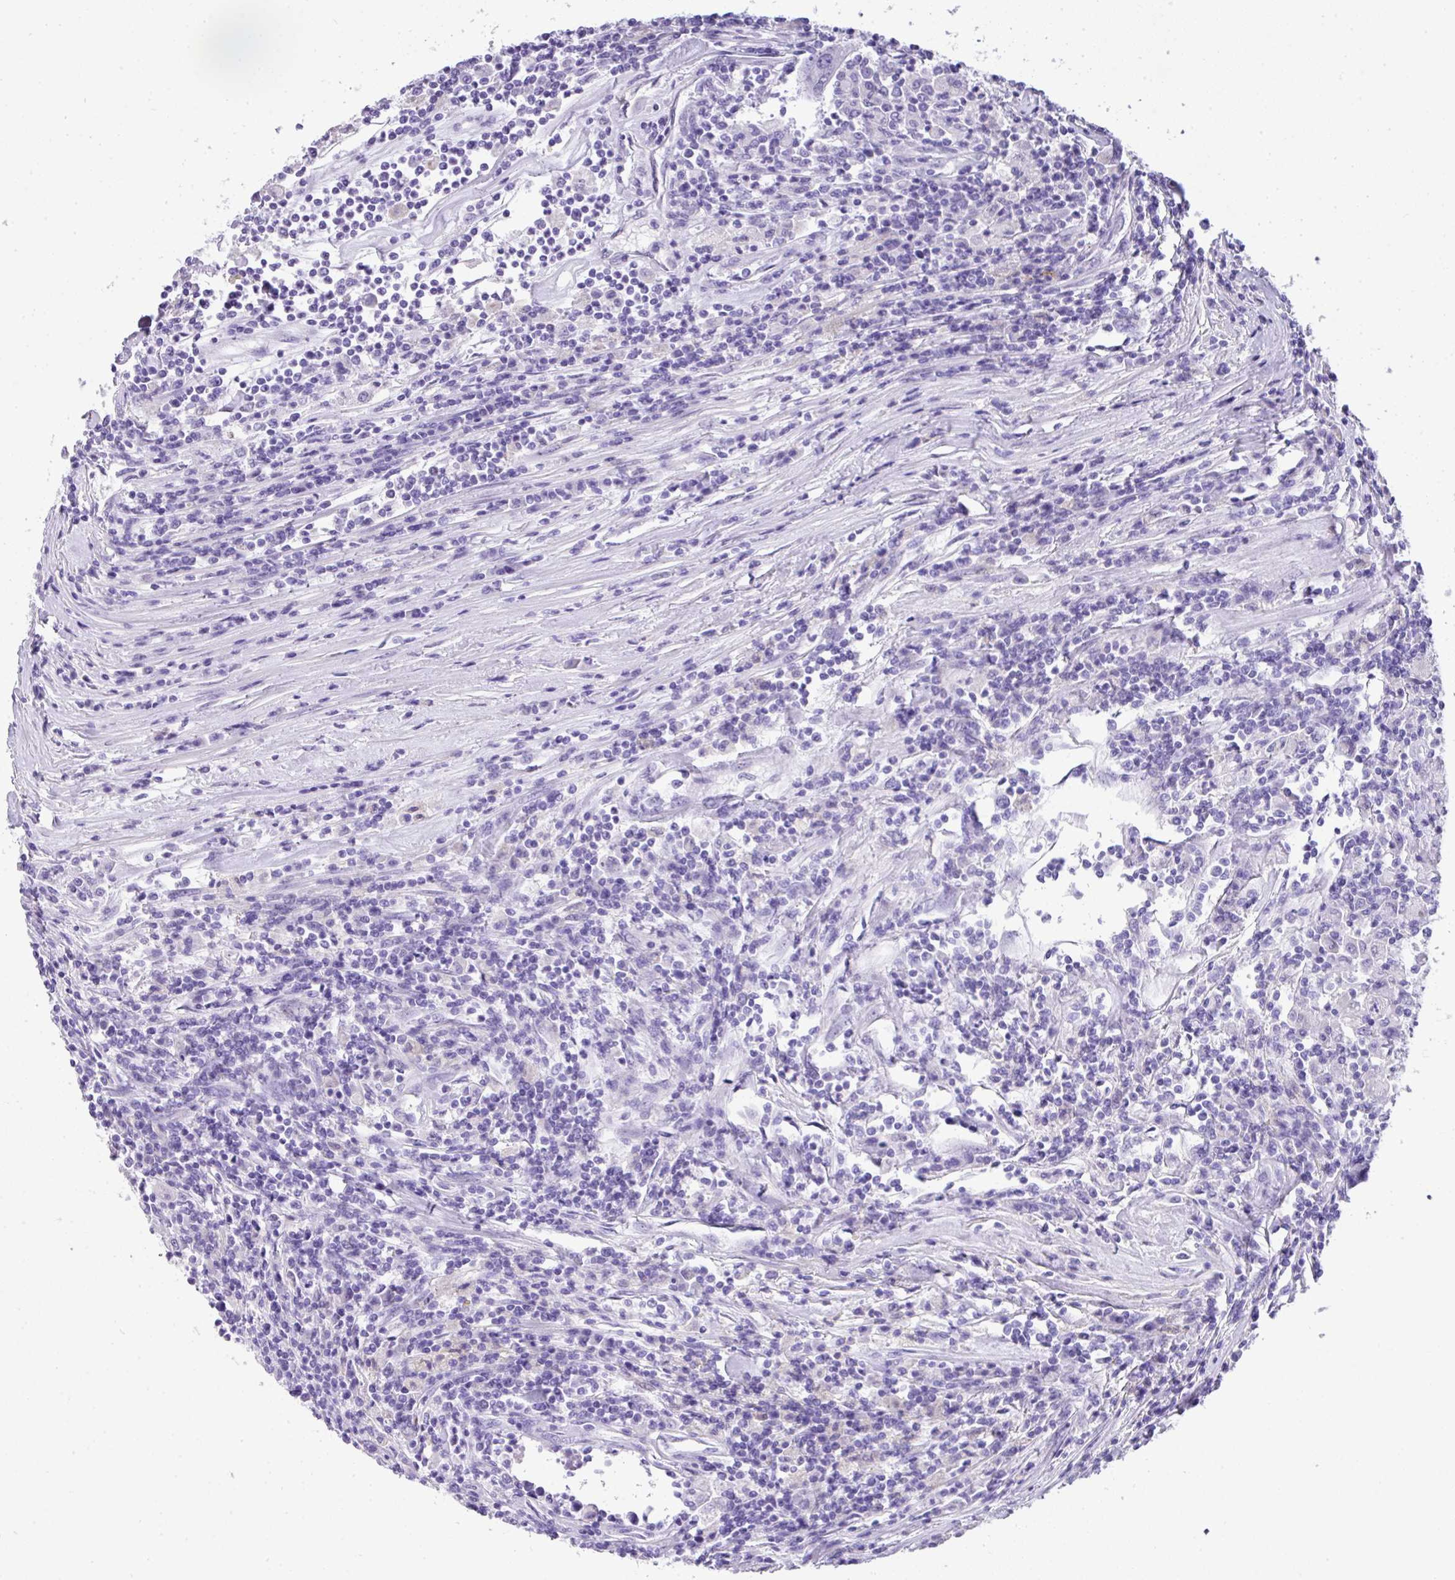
{"staining": {"intensity": "negative", "quantity": "none", "location": "none"}, "tissue": "colorectal cancer", "cell_type": "Tumor cells", "image_type": "cancer", "snomed": [{"axis": "morphology", "description": "Adenocarcinoma, NOS"}, {"axis": "topography", "description": "Colon"}], "caption": "IHC micrograph of neoplastic tissue: human adenocarcinoma (colorectal) stained with DAB (3,3'-diaminobenzidine) displays no significant protein expression in tumor cells.", "gene": "MUC21", "patient": {"sex": "female", "age": 48}}